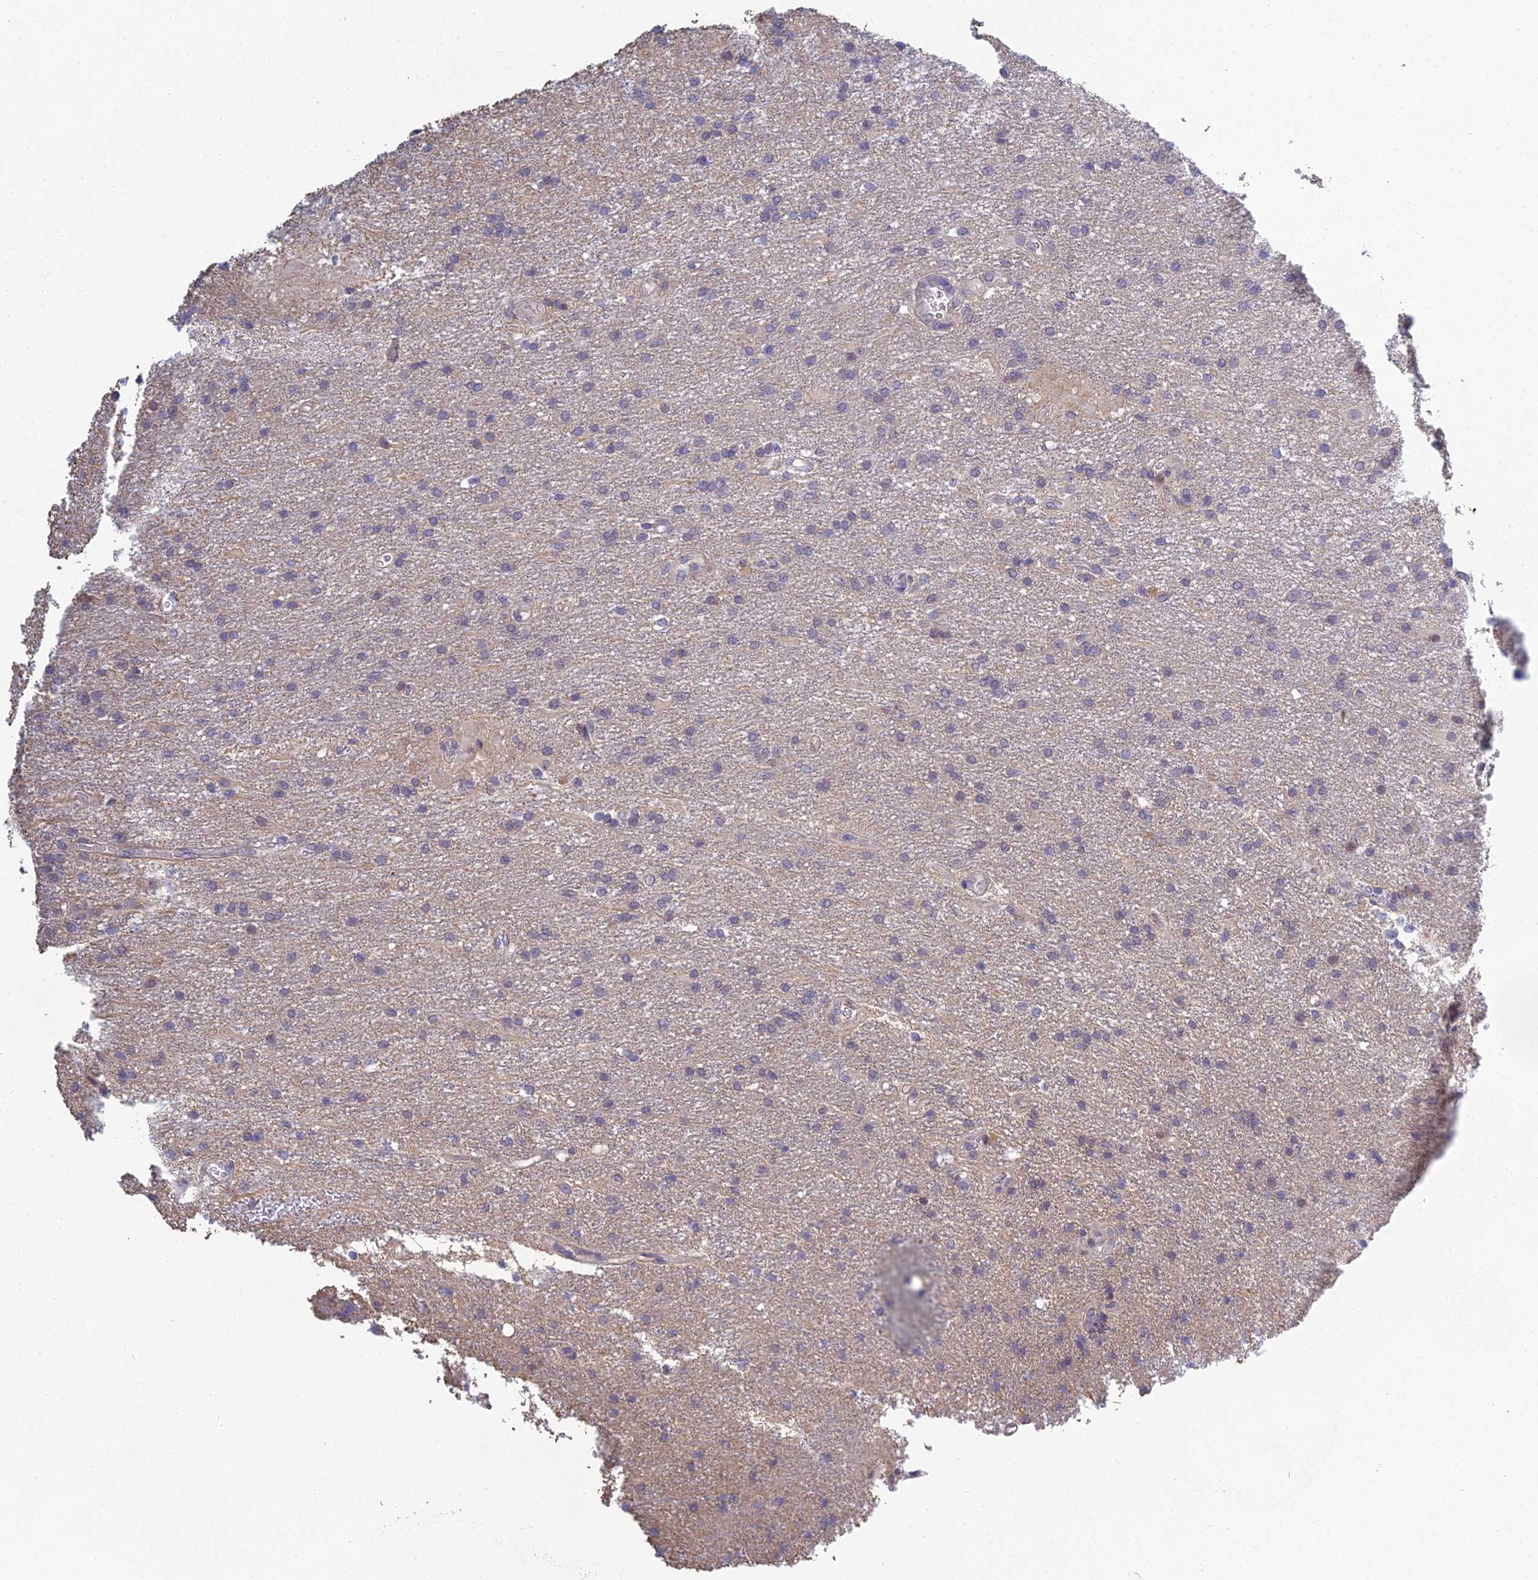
{"staining": {"intensity": "negative", "quantity": "none", "location": "none"}, "tissue": "glioma", "cell_type": "Tumor cells", "image_type": "cancer", "snomed": [{"axis": "morphology", "description": "Glioma, malignant, Low grade"}, {"axis": "topography", "description": "Brain"}], "caption": "This is an immunohistochemistry image of human glioma. There is no expression in tumor cells.", "gene": "METTL26", "patient": {"sex": "male", "age": 66}}